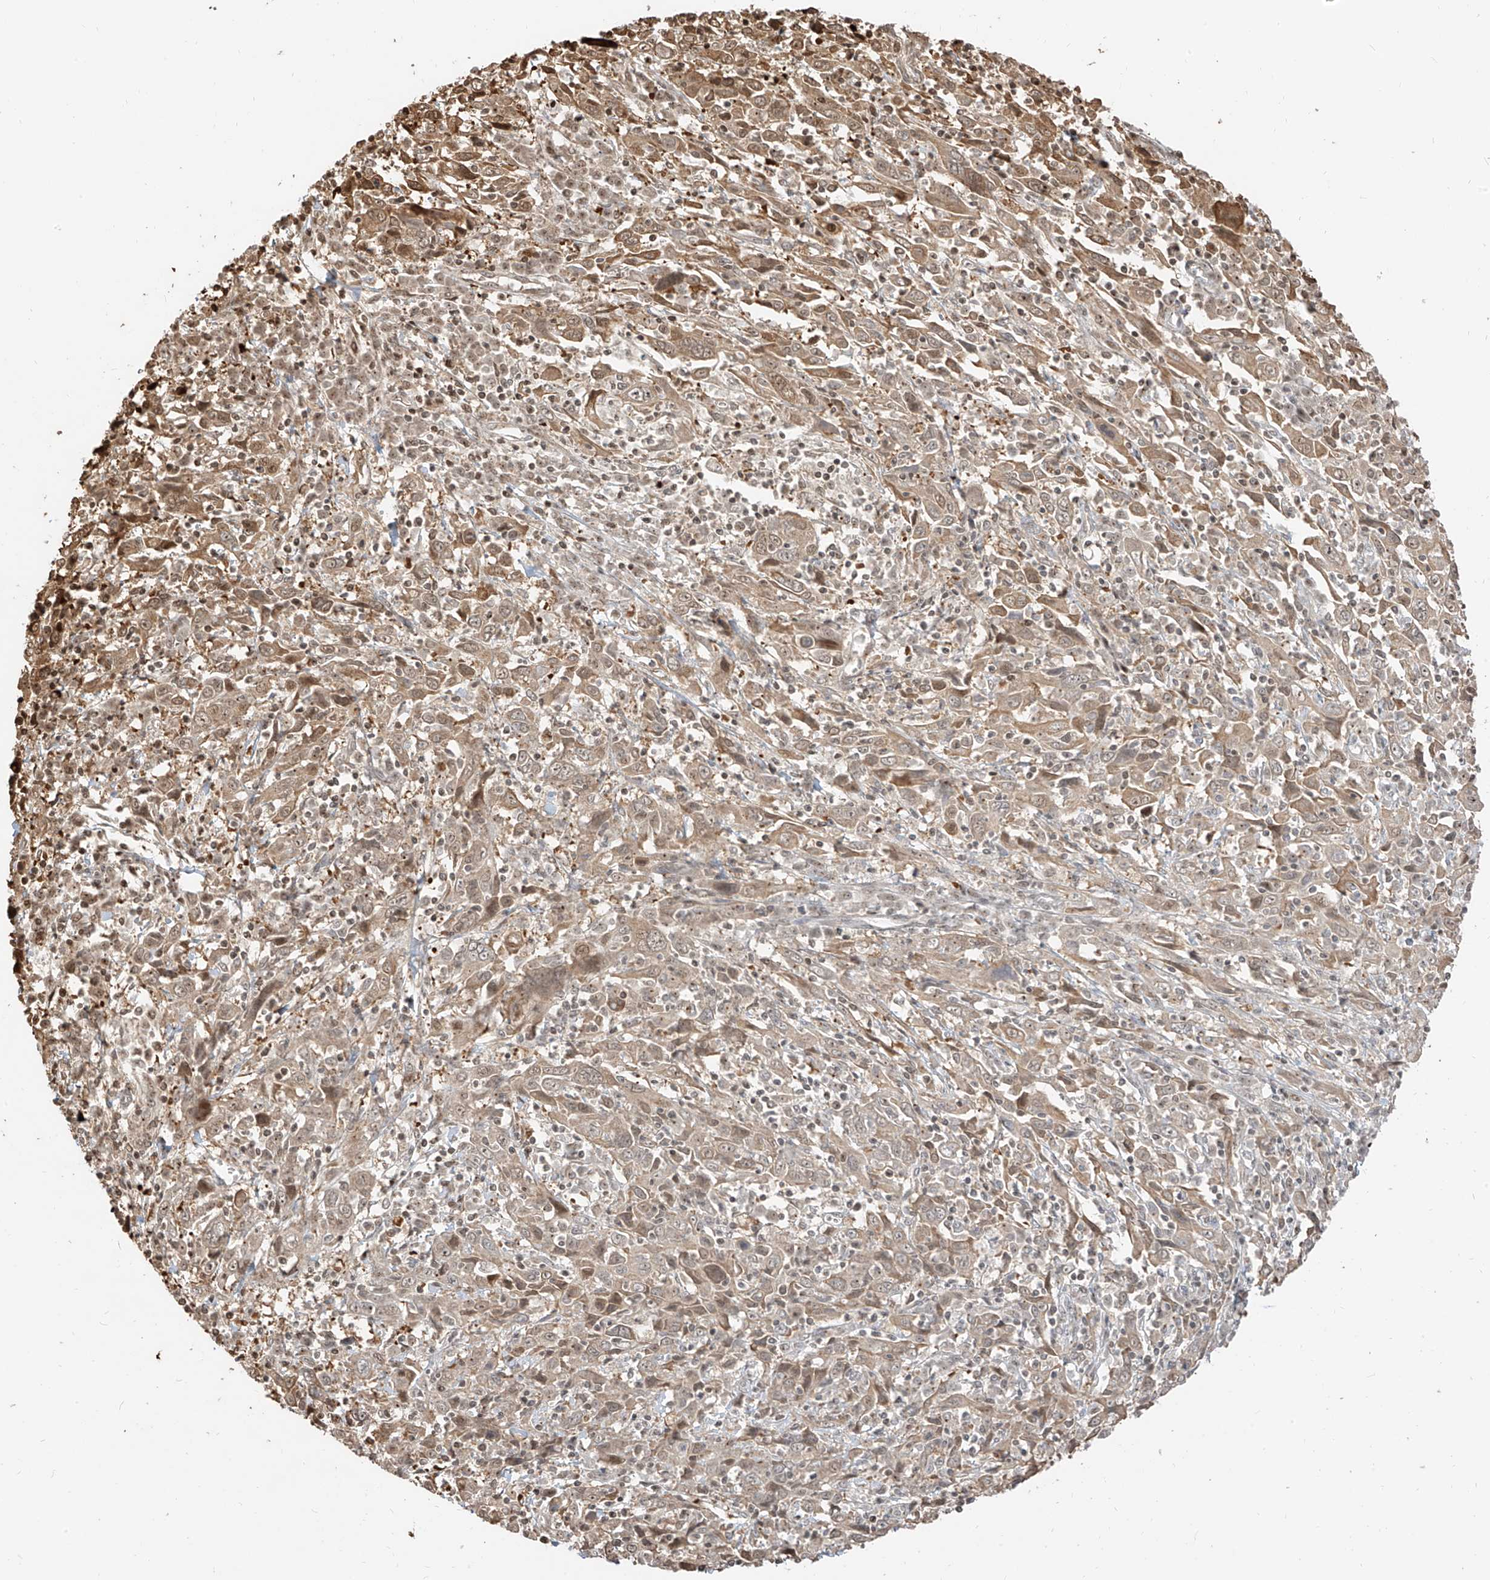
{"staining": {"intensity": "moderate", "quantity": "25%-75%", "location": "cytoplasmic/membranous,nuclear"}, "tissue": "cervical cancer", "cell_type": "Tumor cells", "image_type": "cancer", "snomed": [{"axis": "morphology", "description": "Squamous cell carcinoma, NOS"}, {"axis": "topography", "description": "Cervix"}], "caption": "IHC (DAB (3,3'-diaminobenzidine)) staining of human cervical squamous cell carcinoma reveals moderate cytoplasmic/membranous and nuclear protein expression in approximately 25%-75% of tumor cells.", "gene": "VMP1", "patient": {"sex": "female", "age": 46}}